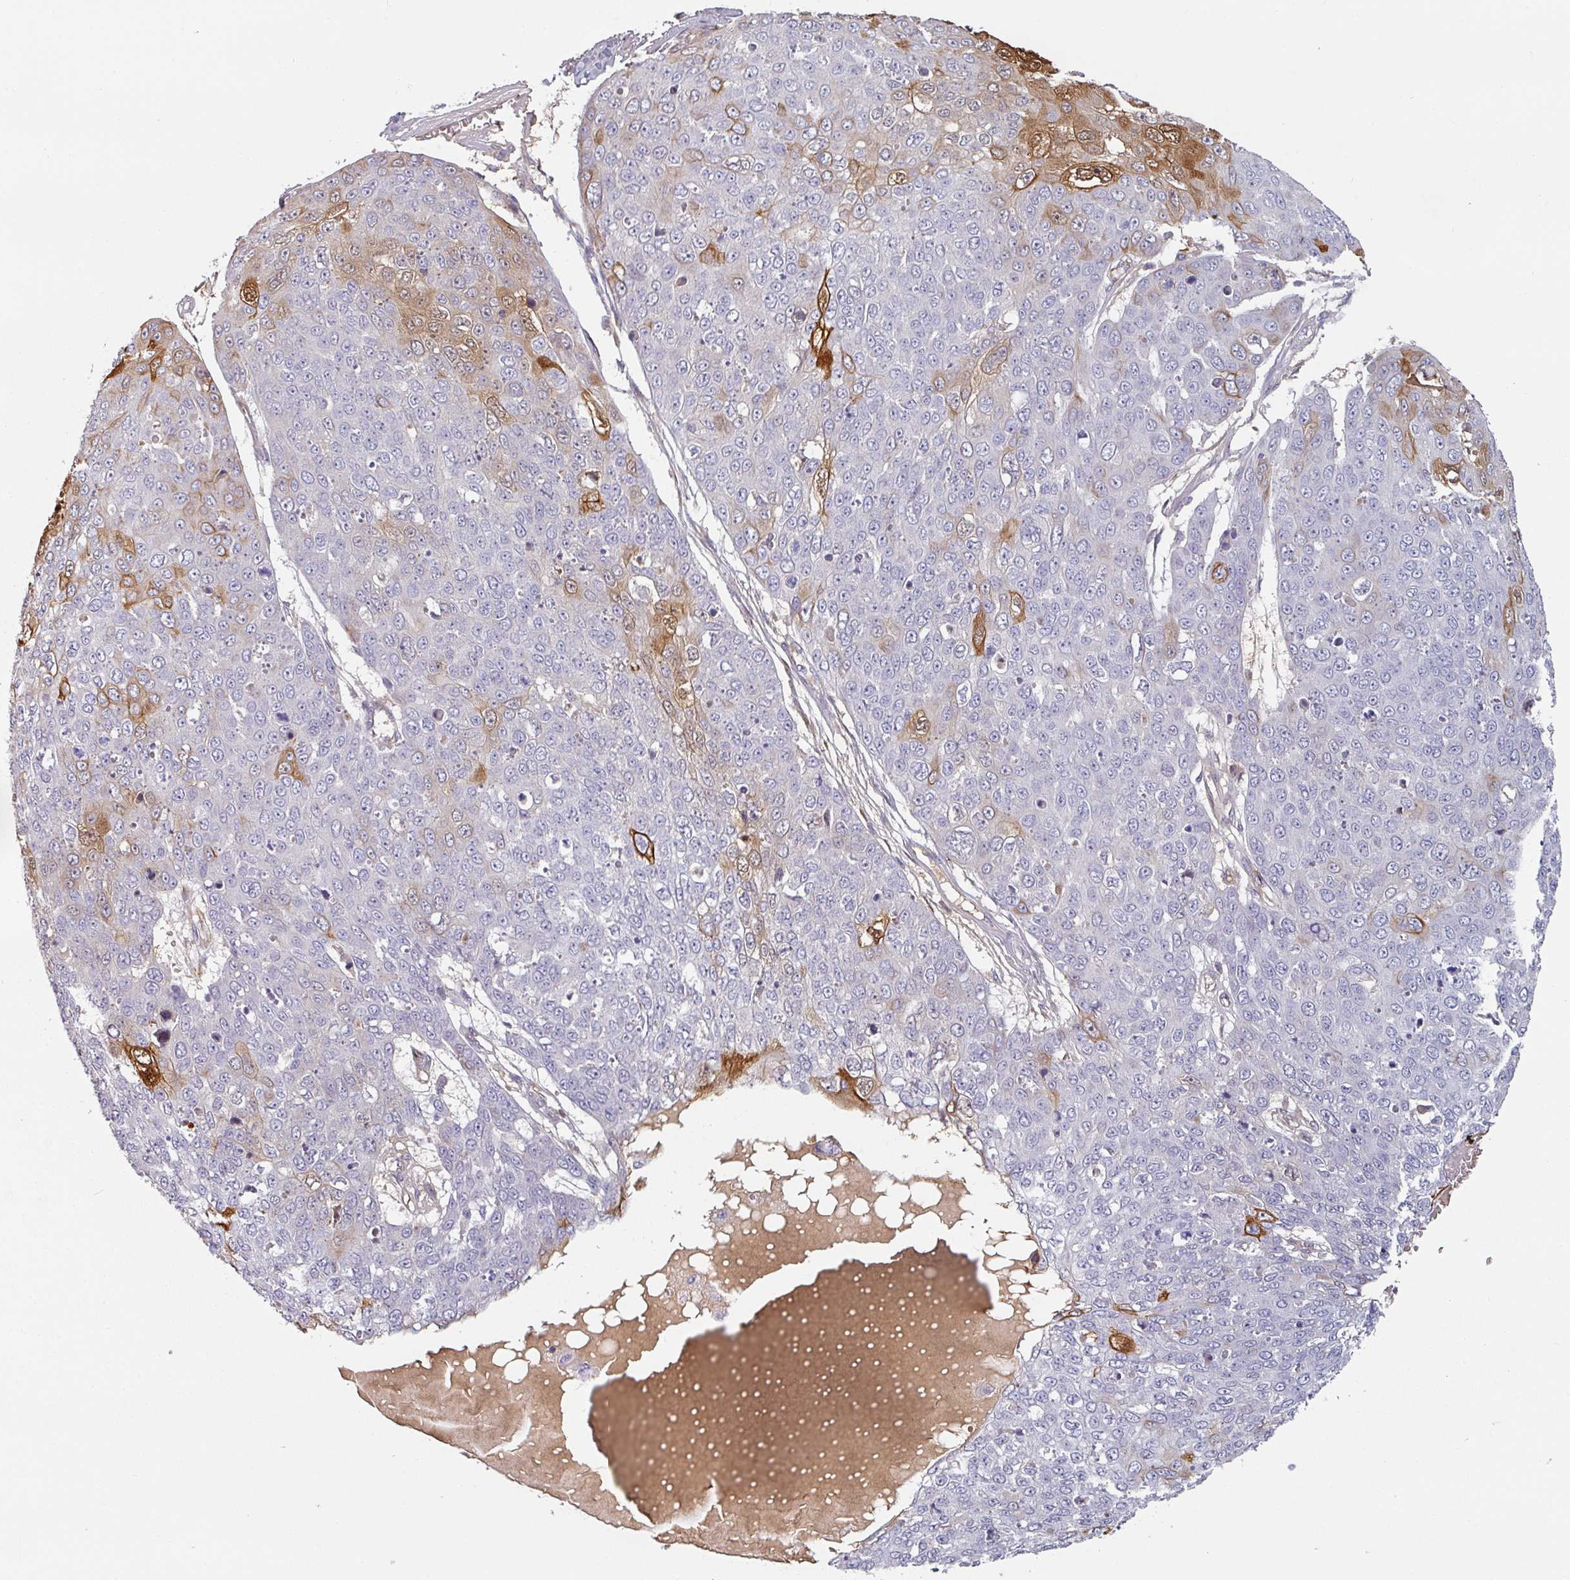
{"staining": {"intensity": "moderate", "quantity": "<25%", "location": "cytoplasmic/membranous"}, "tissue": "skin cancer", "cell_type": "Tumor cells", "image_type": "cancer", "snomed": [{"axis": "morphology", "description": "Squamous cell carcinoma, NOS"}, {"axis": "topography", "description": "Skin"}], "caption": "Skin cancer (squamous cell carcinoma) stained for a protein (brown) exhibits moderate cytoplasmic/membranous positive staining in about <25% of tumor cells.", "gene": "CEP78", "patient": {"sex": "male", "age": 71}}